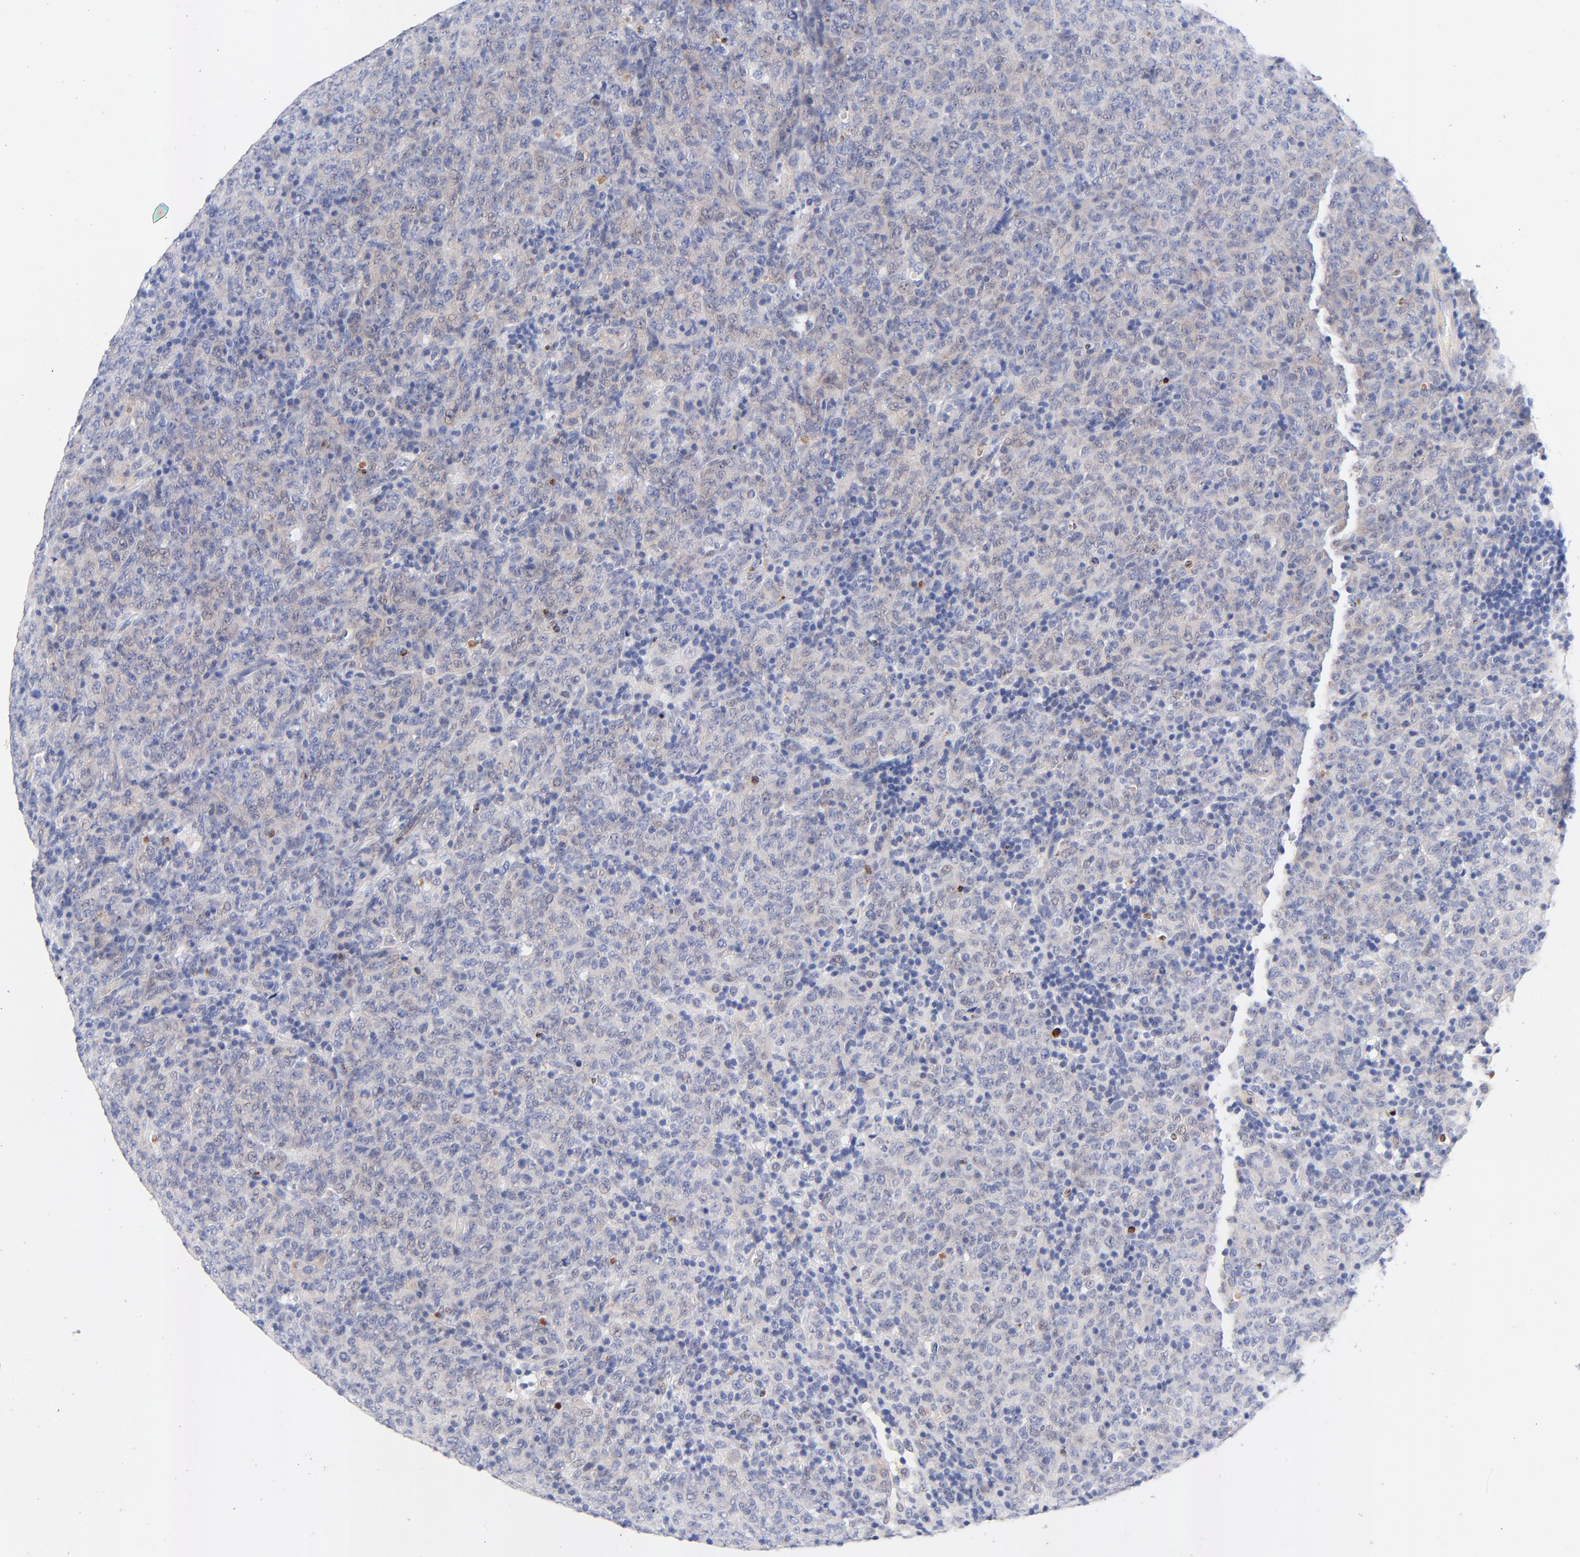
{"staining": {"intensity": "negative", "quantity": "none", "location": "none"}, "tissue": "lymphoma", "cell_type": "Tumor cells", "image_type": "cancer", "snomed": [{"axis": "morphology", "description": "Malignant lymphoma, non-Hodgkin's type, High grade"}, {"axis": "topography", "description": "Tonsil"}], "caption": "Tumor cells are negative for protein expression in human high-grade malignant lymphoma, non-Hodgkin's type. (Immunohistochemistry (ihc), brightfield microscopy, high magnification).", "gene": "FAM117B", "patient": {"sex": "female", "age": 36}}